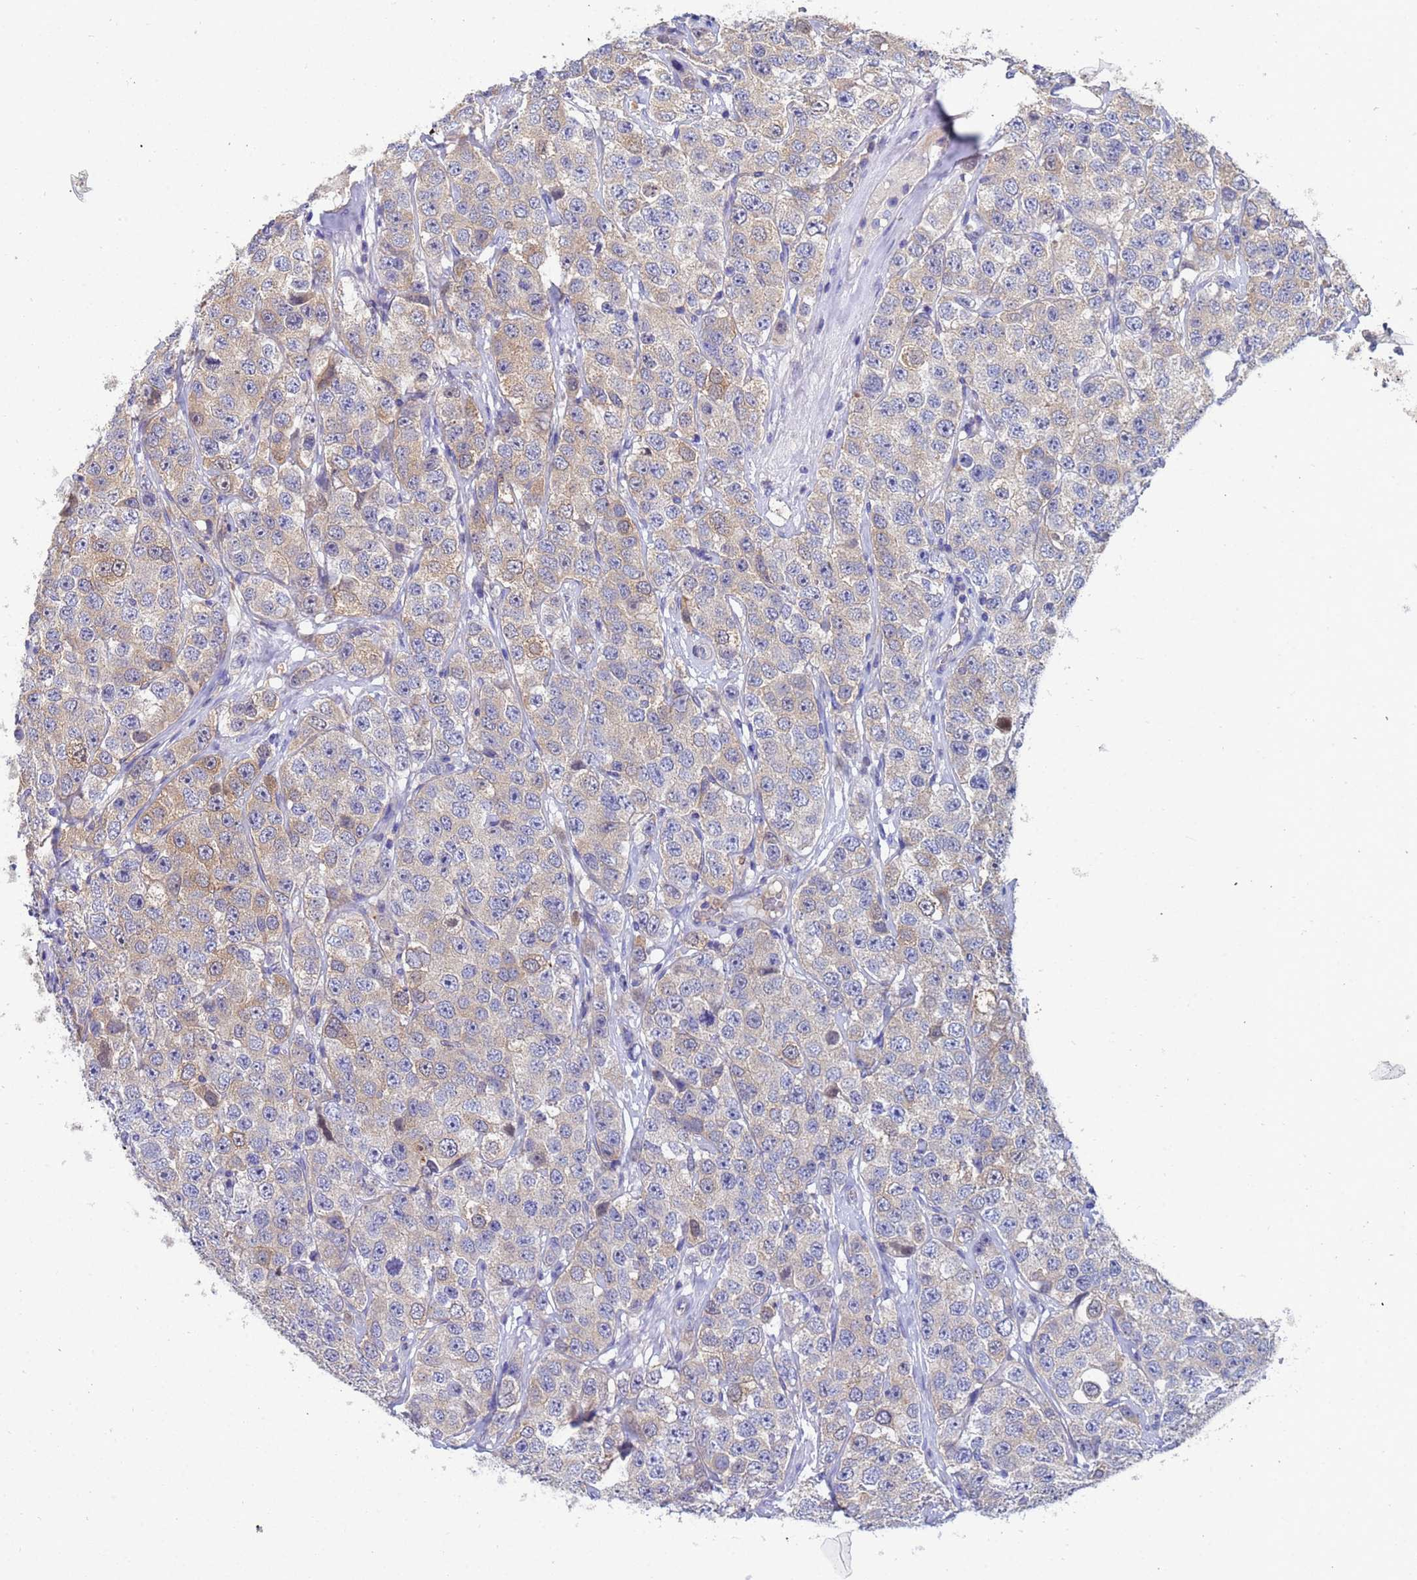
{"staining": {"intensity": "weak", "quantity": "25%-75%", "location": "cytoplasmic/membranous"}, "tissue": "testis cancer", "cell_type": "Tumor cells", "image_type": "cancer", "snomed": [{"axis": "morphology", "description": "Seminoma, NOS"}, {"axis": "topography", "description": "Testis"}], "caption": "This is a photomicrograph of IHC staining of testis seminoma, which shows weak expression in the cytoplasmic/membranous of tumor cells.", "gene": "TTLL11", "patient": {"sex": "male", "age": 28}}